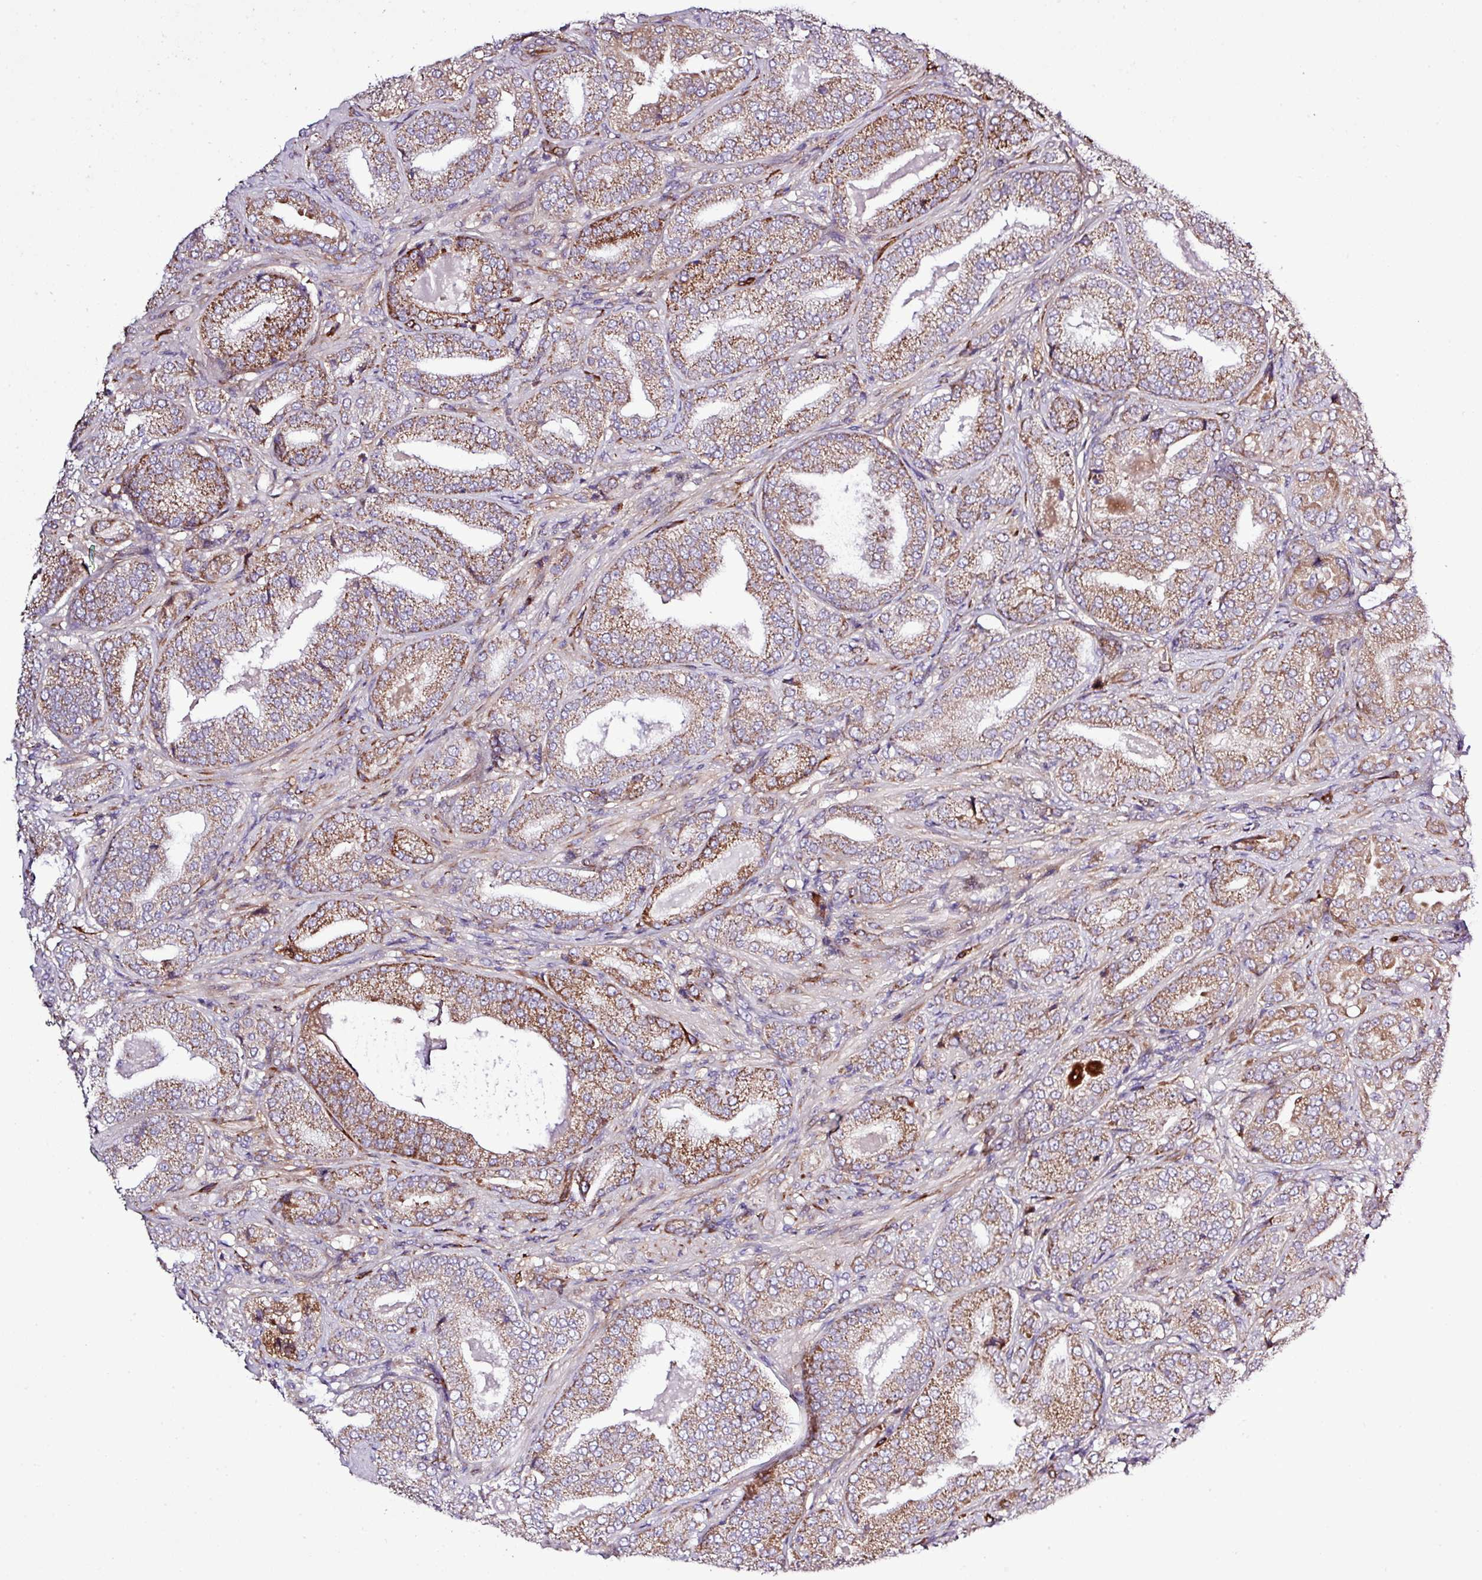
{"staining": {"intensity": "moderate", "quantity": ">75%", "location": "cytoplasmic/membranous"}, "tissue": "prostate cancer", "cell_type": "Tumor cells", "image_type": "cancer", "snomed": [{"axis": "morphology", "description": "Adenocarcinoma, High grade"}, {"axis": "topography", "description": "Prostate"}], "caption": "Protein staining of prostate cancer tissue demonstrates moderate cytoplasmic/membranous staining in approximately >75% of tumor cells. The staining is performed using DAB brown chromogen to label protein expression. The nuclei are counter-stained blue using hematoxylin.", "gene": "CWH43", "patient": {"sex": "male", "age": 63}}